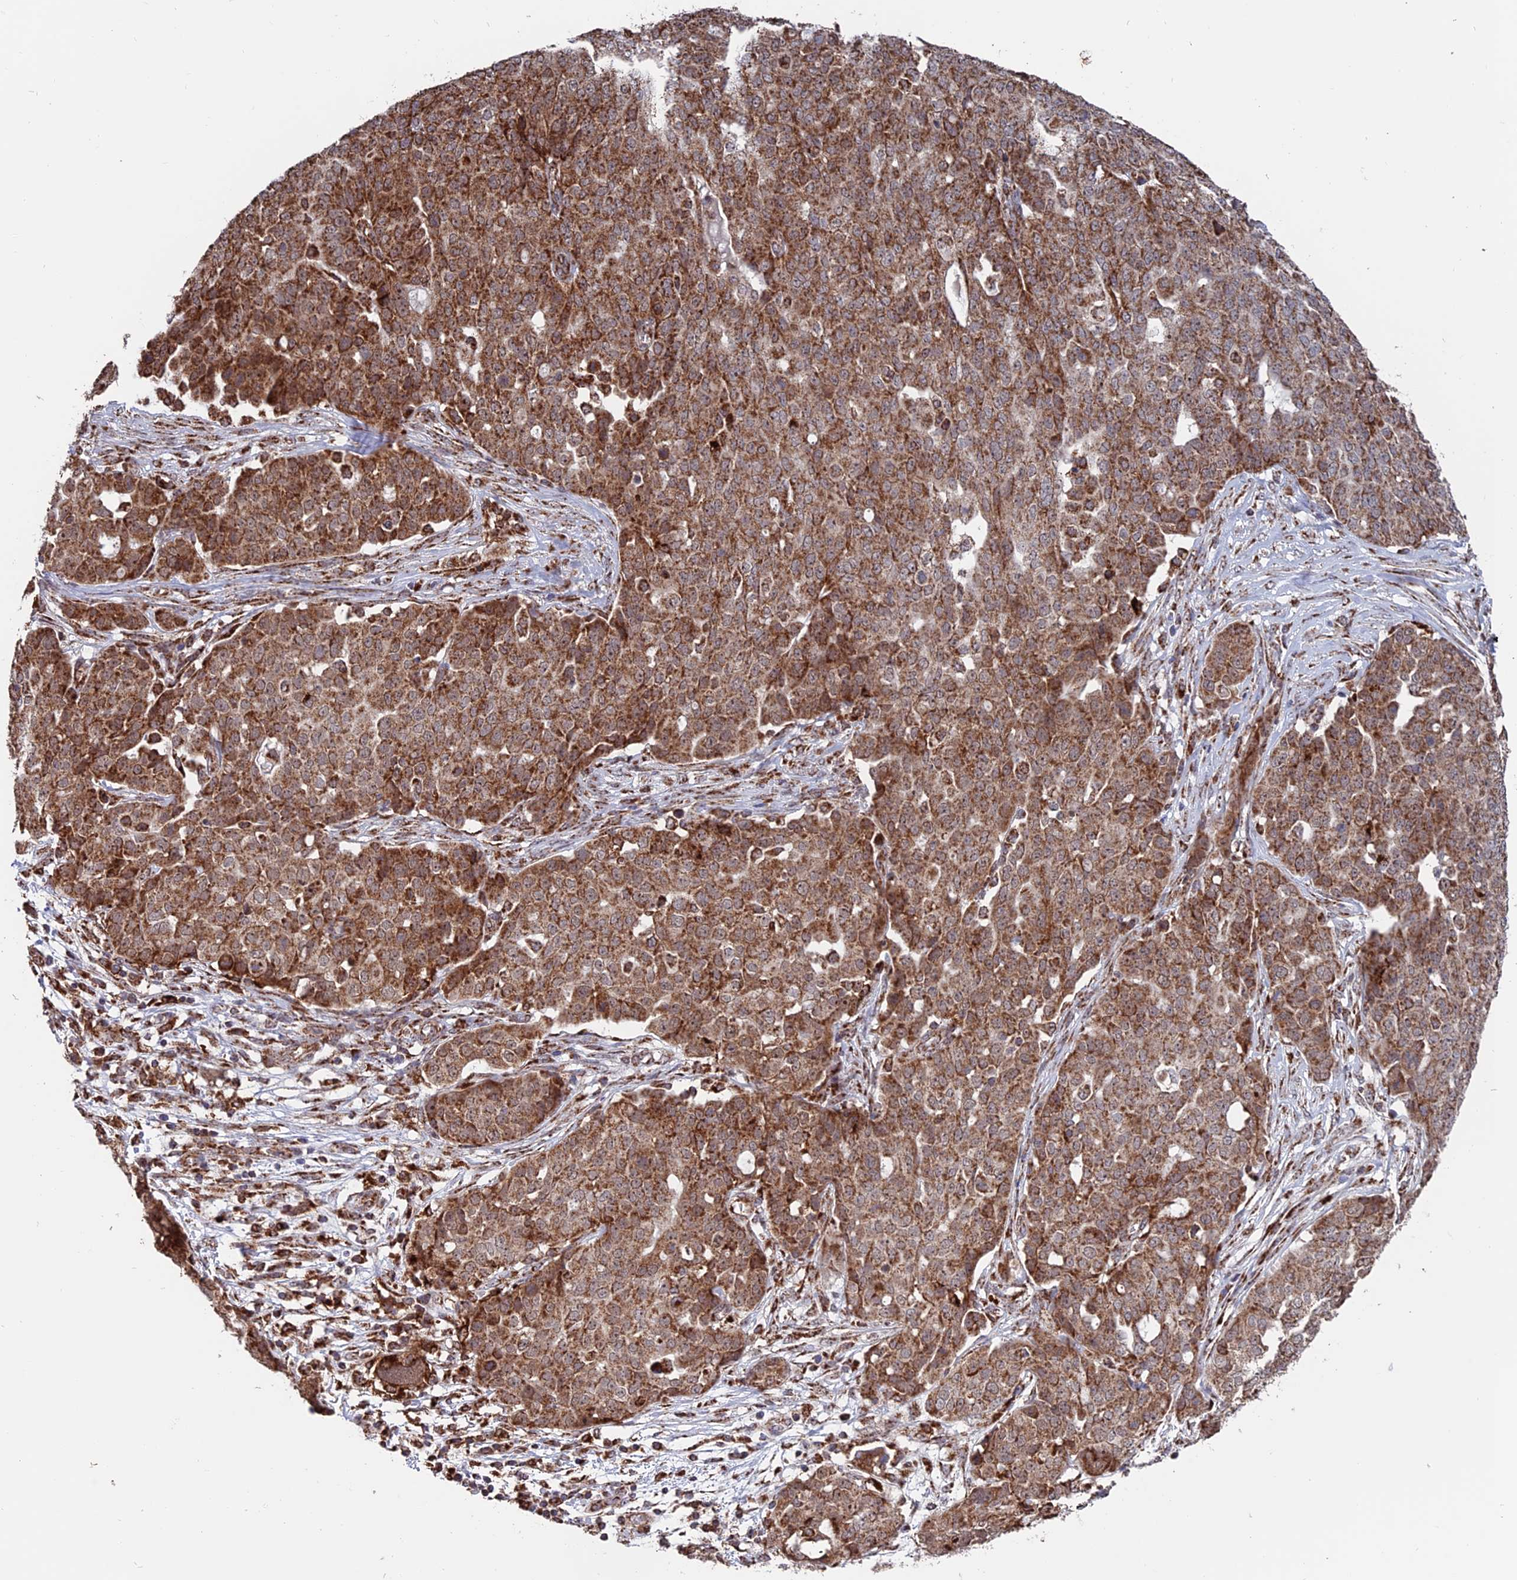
{"staining": {"intensity": "moderate", "quantity": ">75%", "location": "cytoplasmic/membranous"}, "tissue": "ovarian cancer", "cell_type": "Tumor cells", "image_type": "cancer", "snomed": [{"axis": "morphology", "description": "Cystadenocarcinoma, serous, NOS"}, {"axis": "topography", "description": "Soft tissue"}, {"axis": "topography", "description": "Ovary"}], "caption": "A brown stain highlights moderate cytoplasmic/membranous staining of a protein in ovarian cancer tumor cells.", "gene": "DTYMK", "patient": {"sex": "female", "age": 57}}